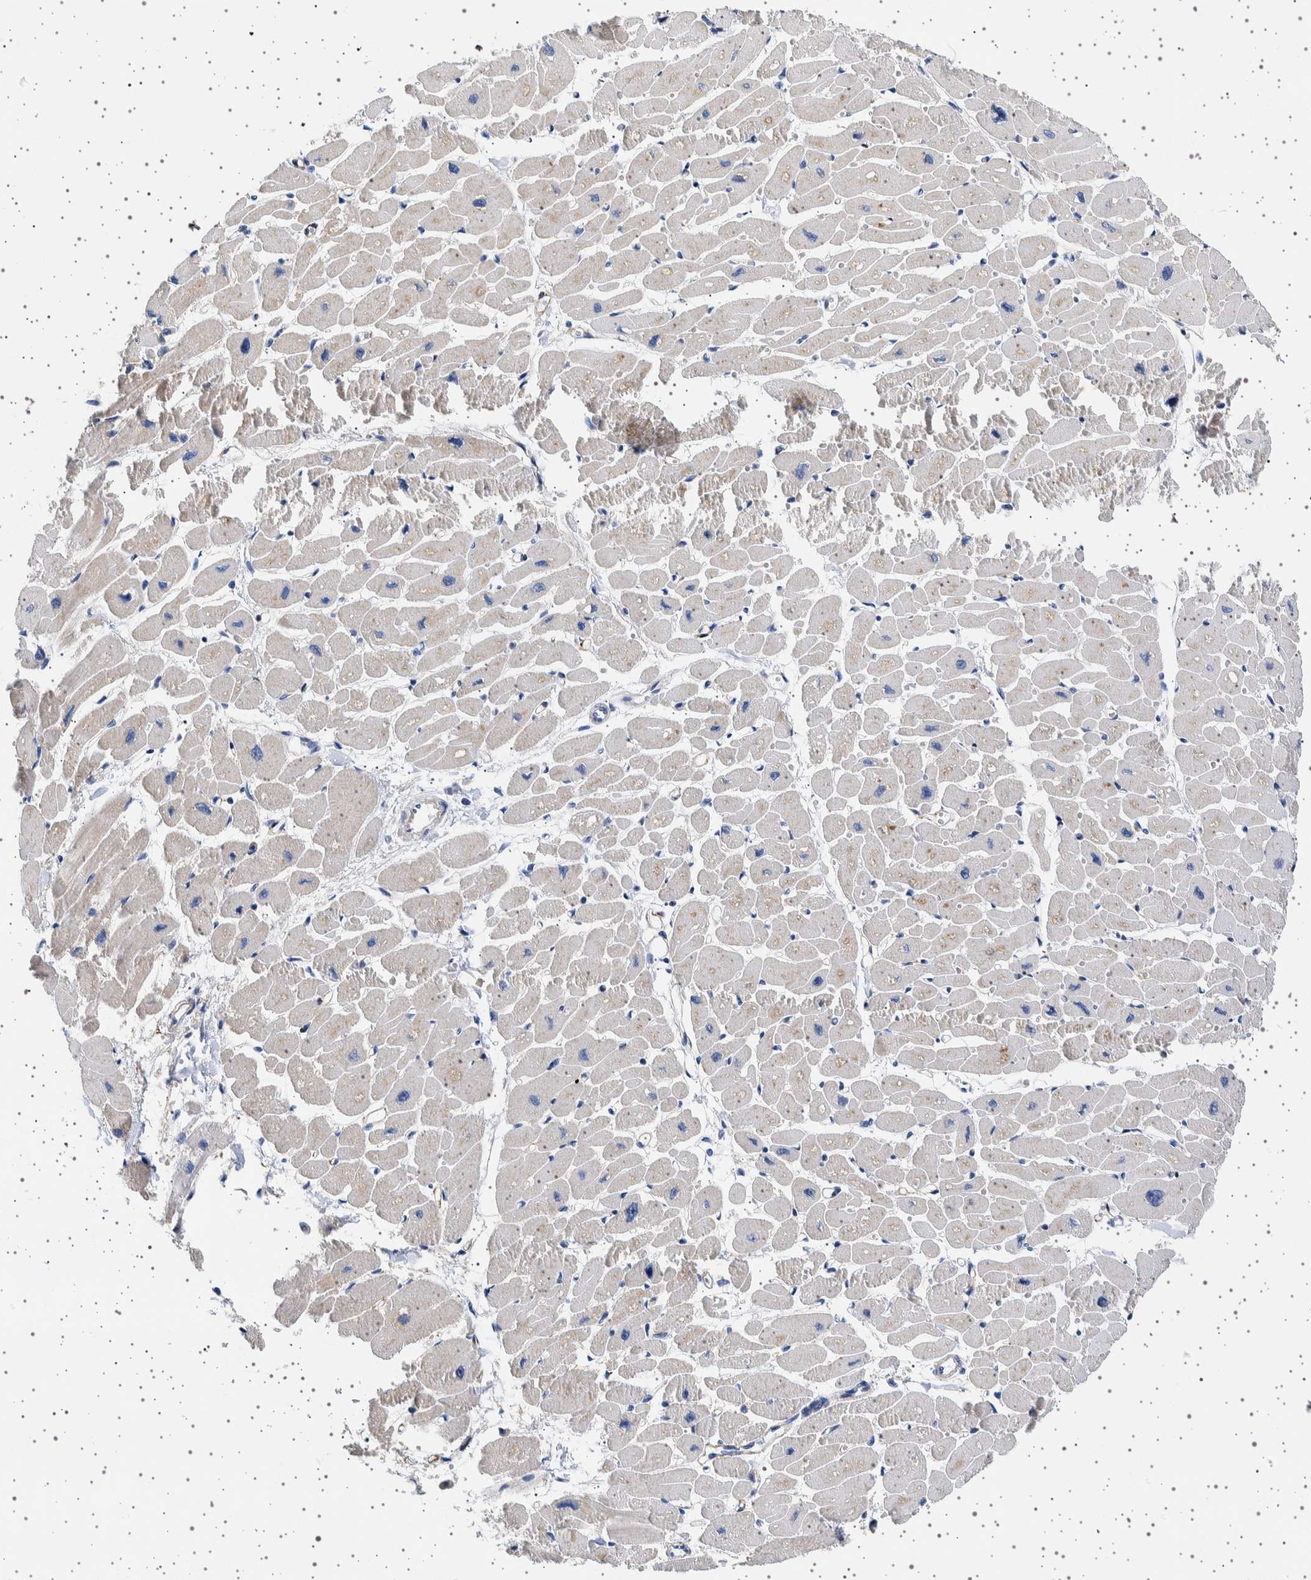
{"staining": {"intensity": "weak", "quantity": "<25%", "location": "cytoplasmic/membranous"}, "tissue": "heart muscle", "cell_type": "Cardiomyocytes", "image_type": "normal", "snomed": [{"axis": "morphology", "description": "Normal tissue, NOS"}, {"axis": "topography", "description": "Heart"}], "caption": "Cardiomyocytes are negative for brown protein staining in unremarkable heart muscle. (DAB immunohistochemistry (IHC) with hematoxylin counter stain).", "gene": "SEPTIN4", "patient": {"sex": "female", "age": 54}}